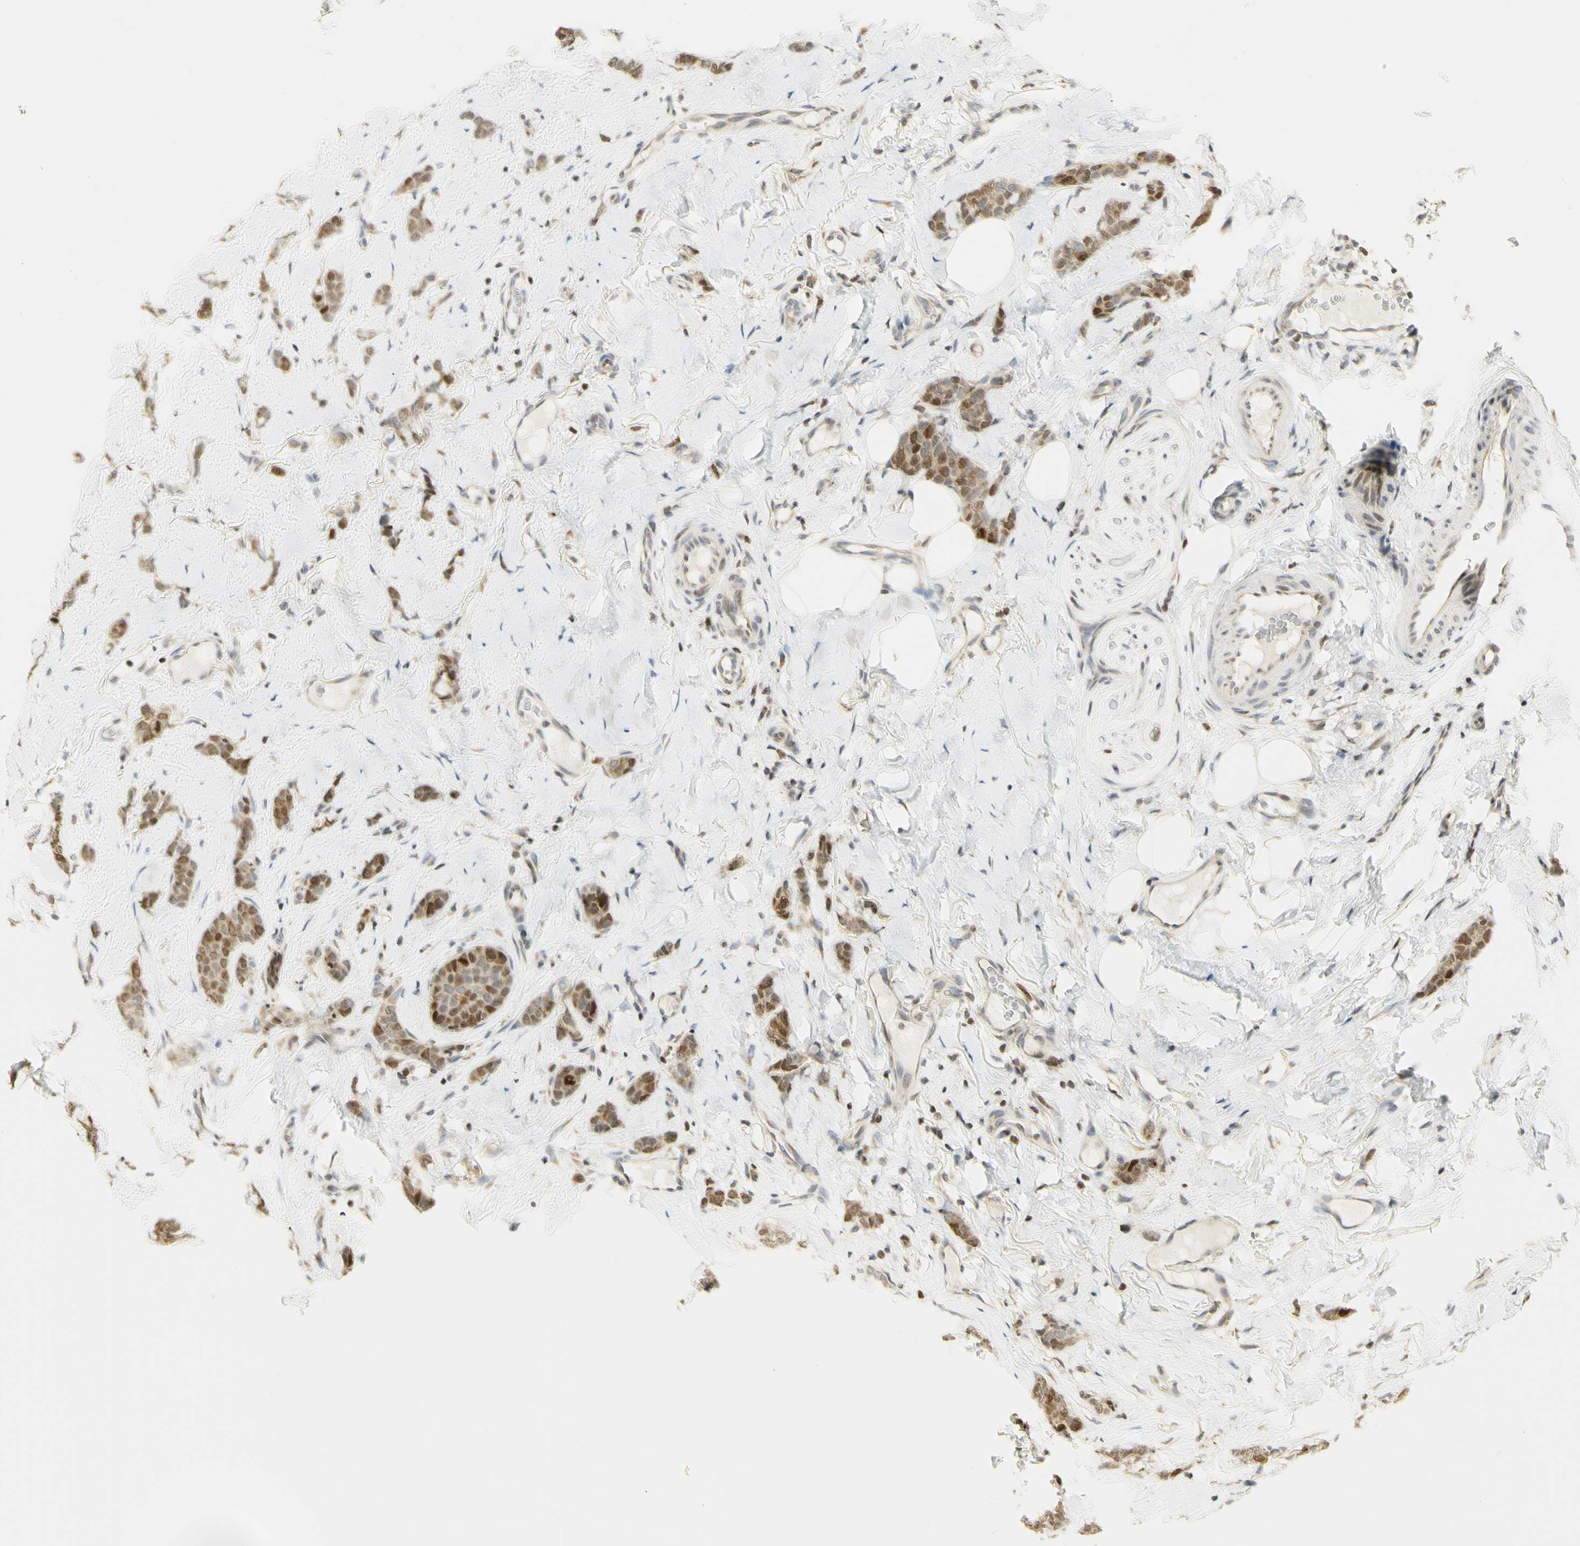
{"staining": {"intensity": "strong", "quantity": "<25%", "location": "nuclear"}, "tissue": "breast cancer", "cell_type": "Tumor cells", "image_type": "cancer", "snomed": [{"axis": "morphology", "description": "Lobular carcinoma"}, {"axis": "topography", "description": "Skin"}, {"axis": "topography", "description": "Breast"}], "caption": "Tumor cells demonstrate medium levels of strong nuclear staining in approximately <25% of cells in breast cancer.", "gene": "KIF11", "patient": {"sex": "female", "age": 46}}